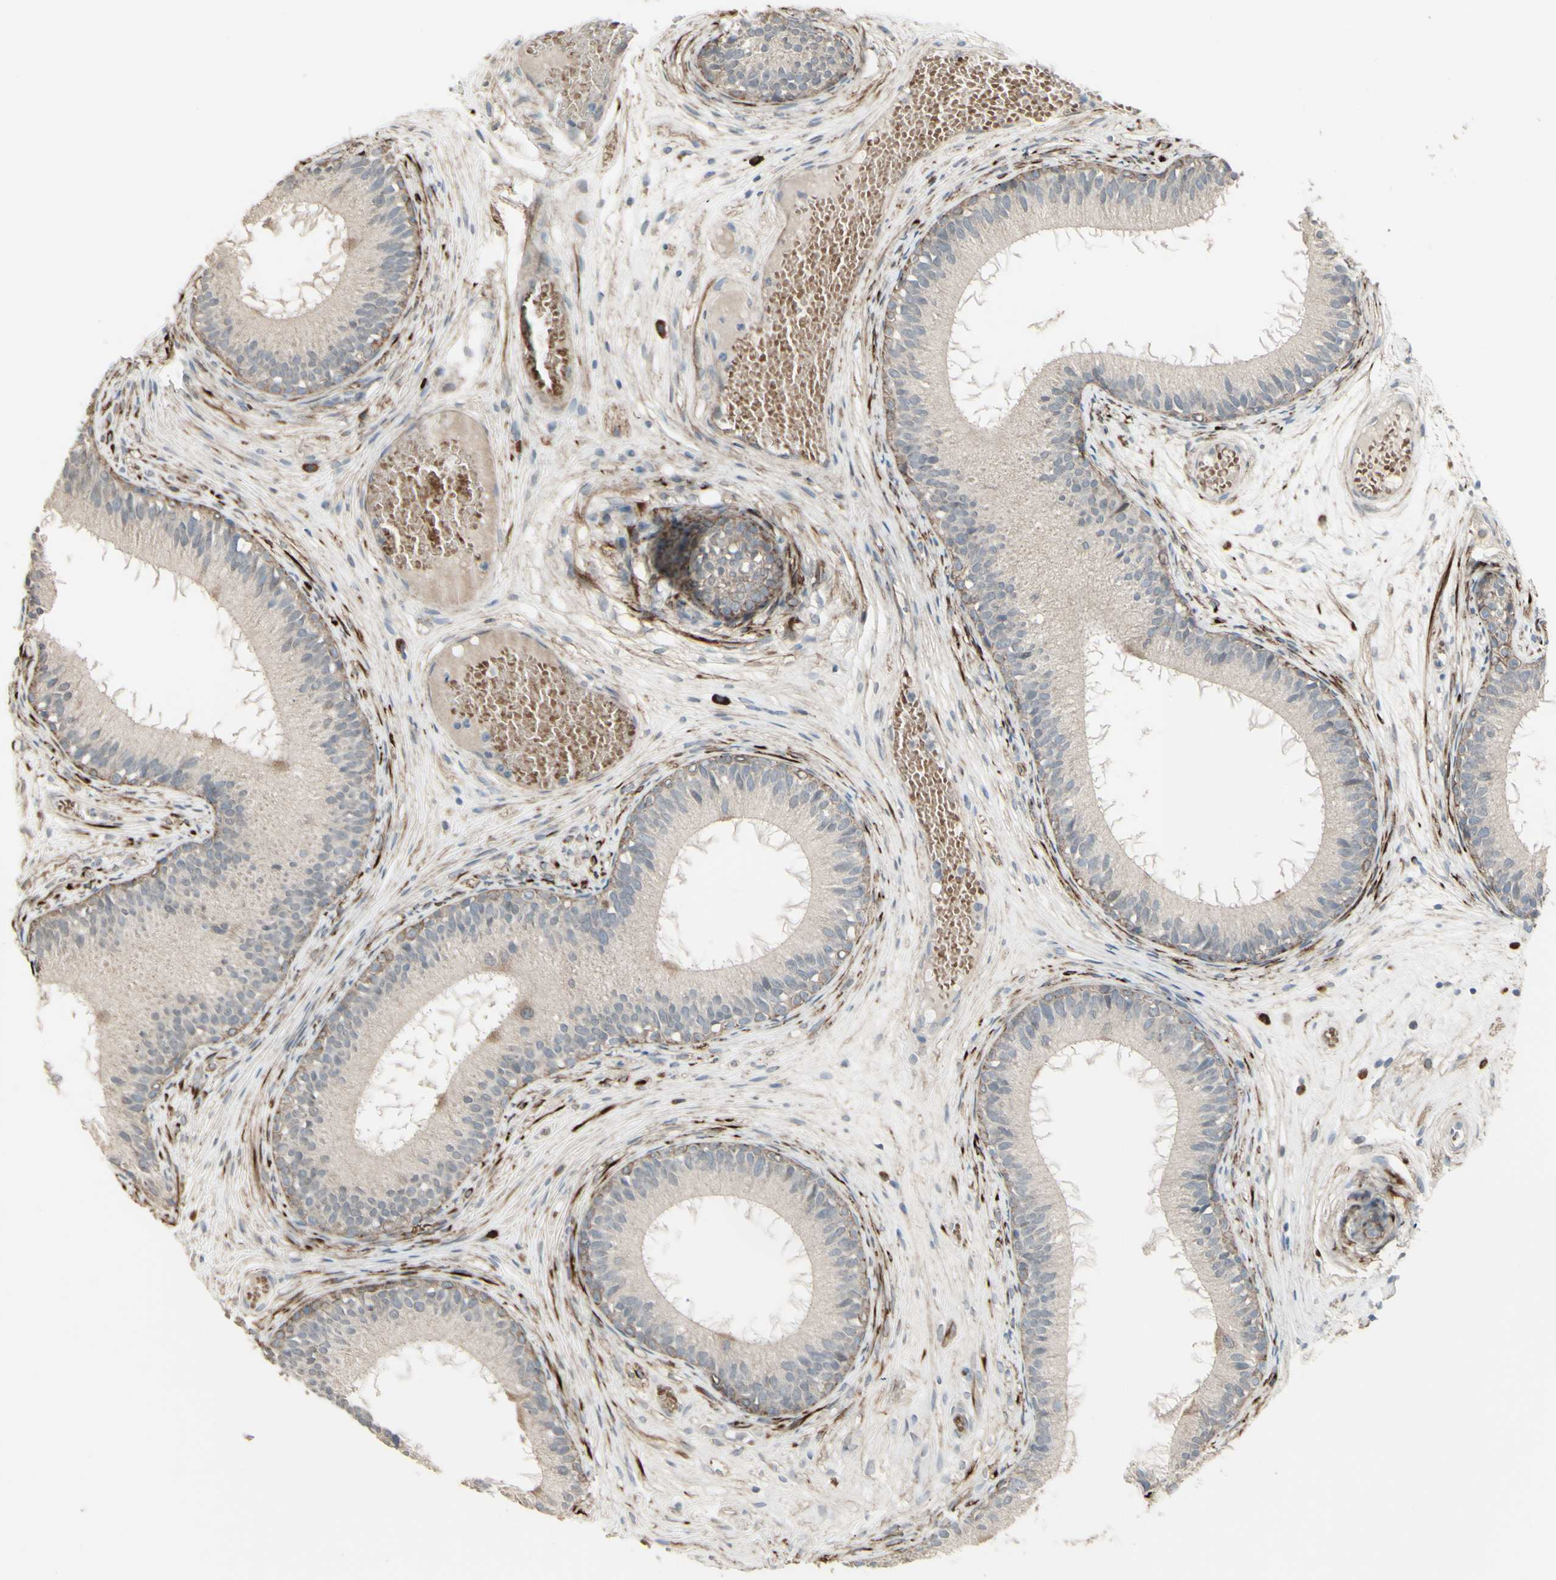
{"staining": {"intensity": "weak", "quantity": ">75%", "location": "cytoplasmic/membranous,nuclear"}, "tissue": "epididymis", "cell_type": "Glandular cells", "image_type": "normal", "snomed": [{"axis": "morphology", "description": "Normal tissue, NOS"}, {"axis": "morphology", "description": "Atrophy, NOS"}, {"axis": "topography", "description": "Testis"}, {"axis": "topography", "description": "Epididymis"}], "caption": "Brown immunohistochemical staining in unremarkable human epididymis demonstrates weak cytoplasmic/membranous,nuclear expression in about >75% of glandular cells.", "gene": "GRAMD1B", "patient": {"sex": "male", "age": 18}}